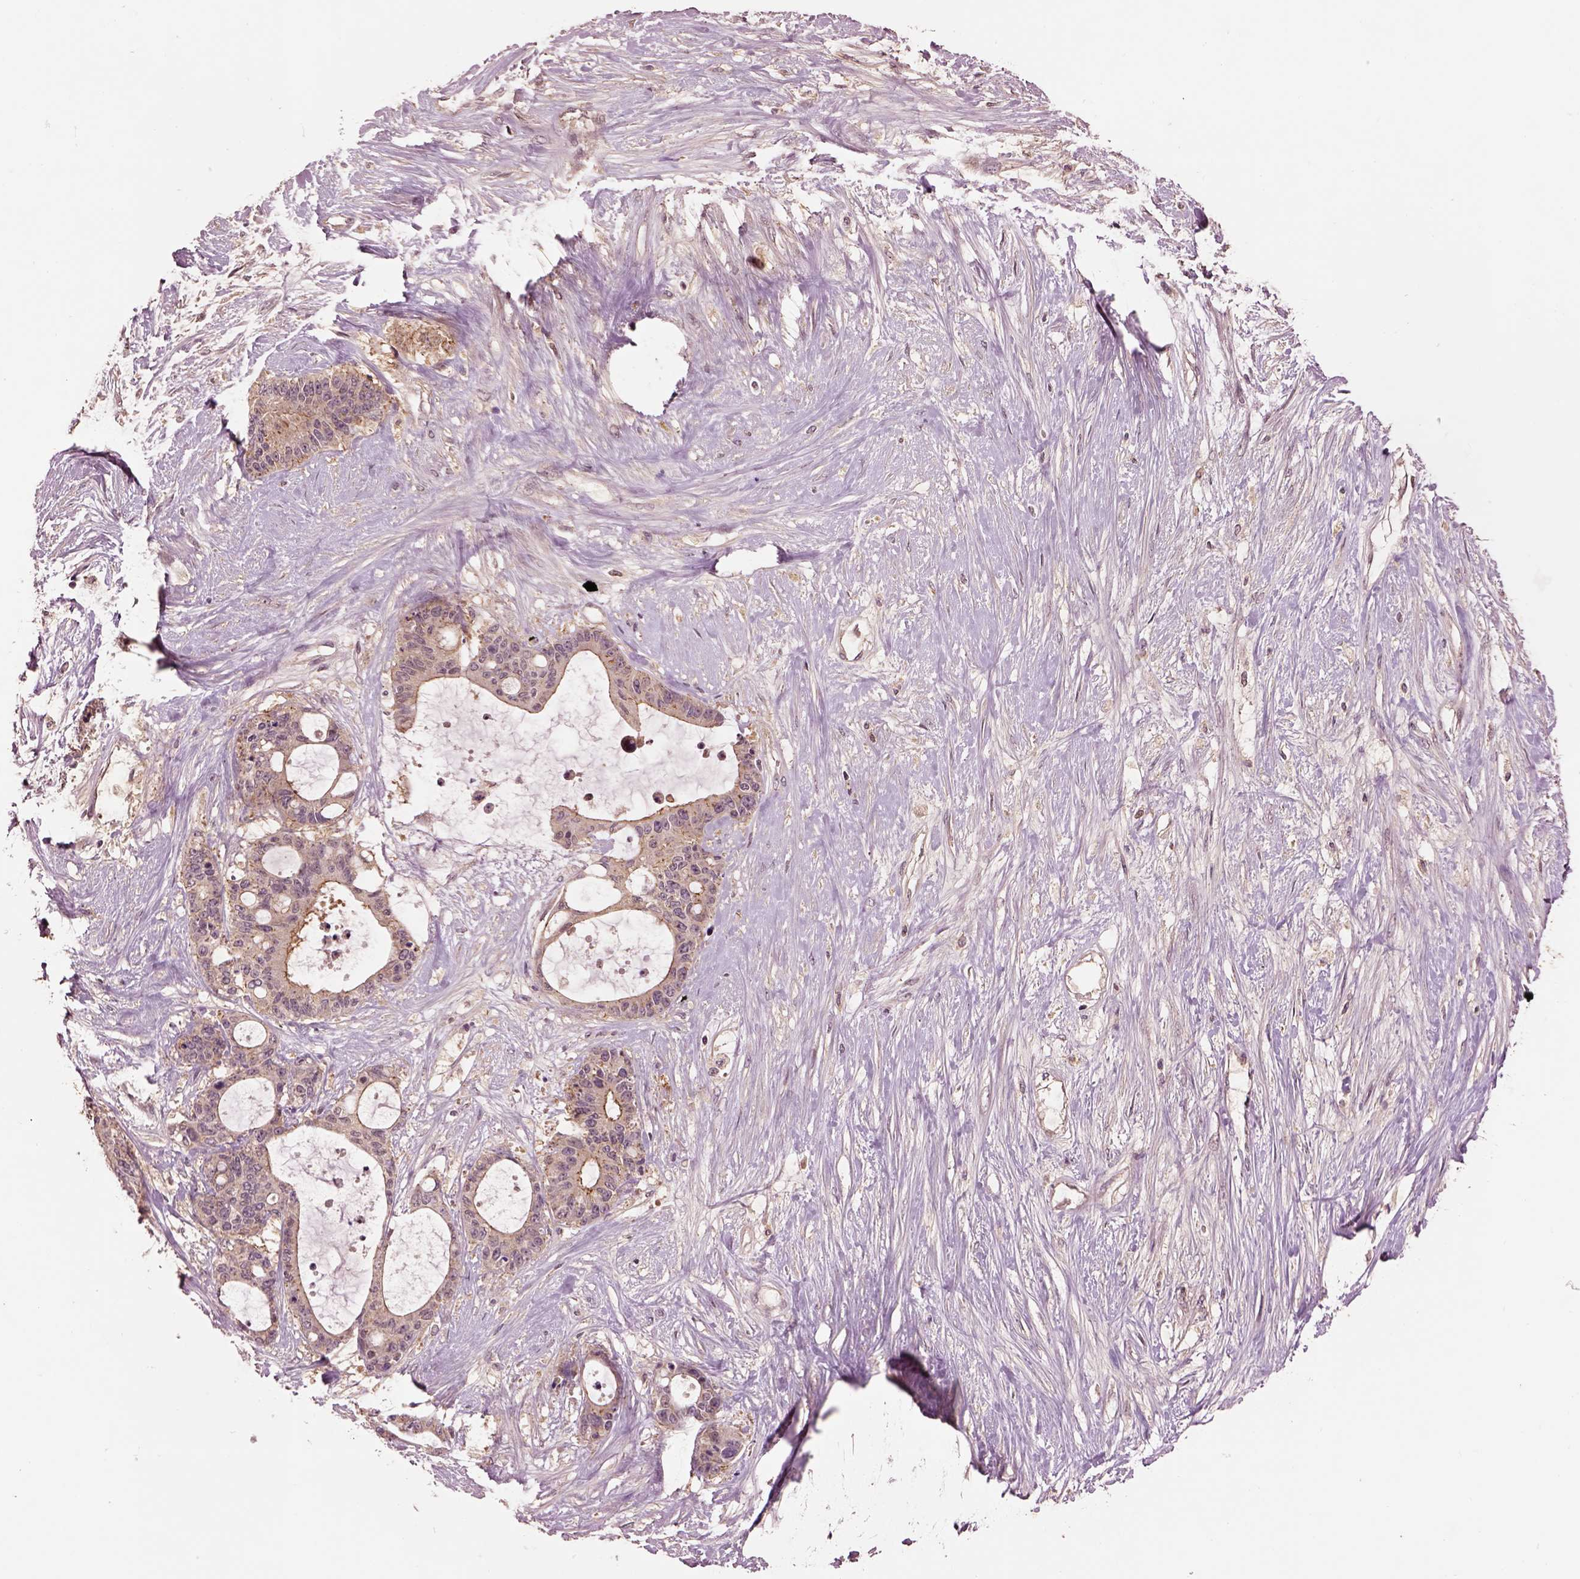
{"staining": {"intensity": "weak", "quantity": "25%-75%", "location": "cytoplasmic/membranous"}, "tissue": "liver cancer", "cell_type": "Tumor cells", "image_type": "cancer", "snomed": [{"axis": "morphology", "description": "Normal tissue, NOS"}, {"axis": "morphology", "description": "Cholangiocarcinoma"}, {"axis": "topography", "description": "Liver"}, {"axis": "topography", "description": "Peripheral nerve tissue"}], "caption": "This photomicrograph reveals cholangiocarcinoma (liver) stained with IHC to label a protein in brown. The cytoplasmic/membranous of tumor cells show weak positivity for the protein. Nuclei are counter-stained blue.", "gene": "MTHFS", "patient": {"sex": "female", "age": 73}}